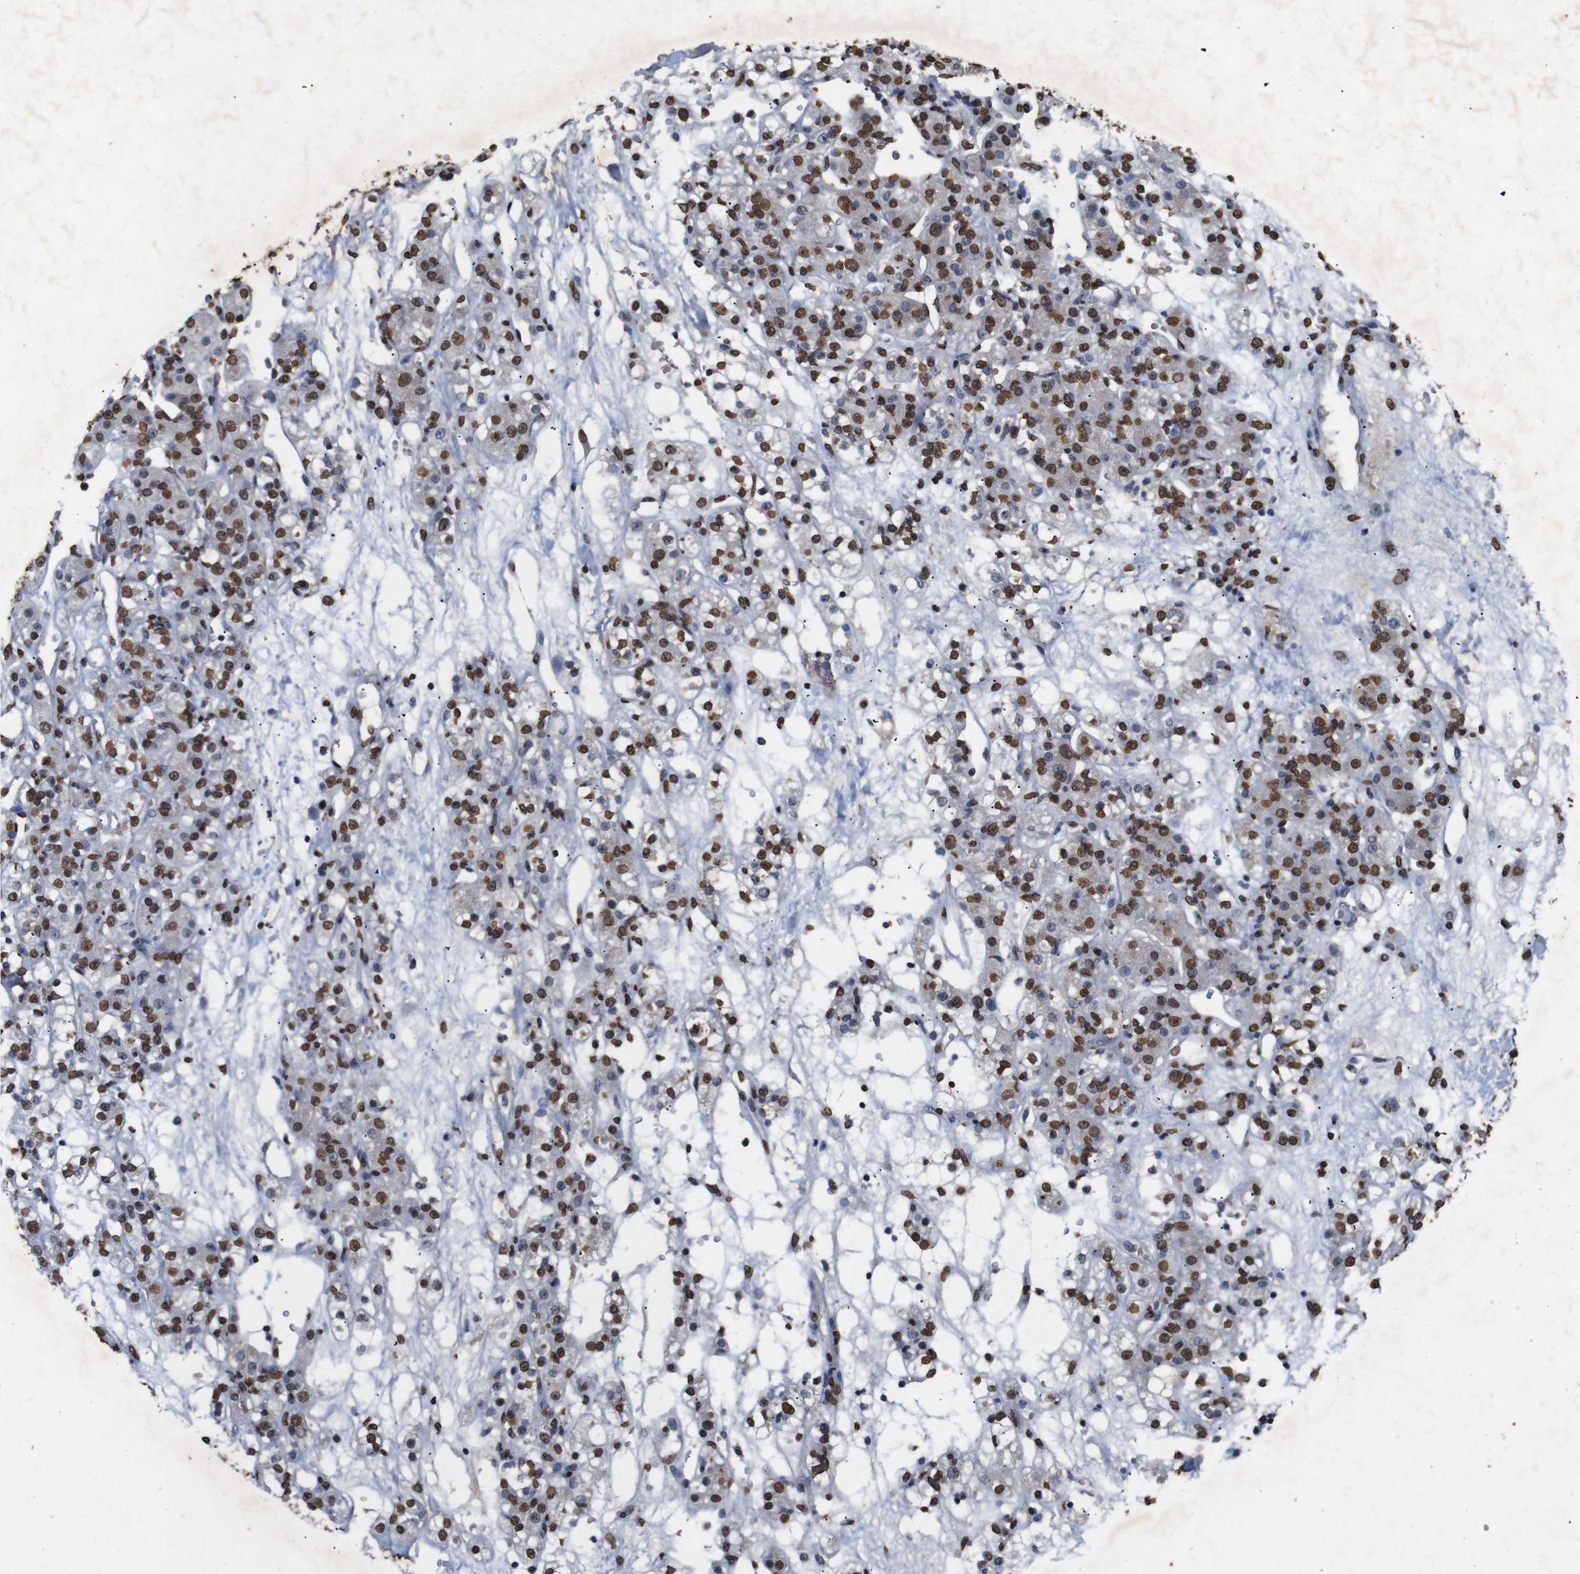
{"staining": {"intensity": "moderate", "quantity": ">75%", "location": "nuclear"}, "tissue": "renal cancer", "cell_type": "Tumor cells", "image_type": "cancer", "snomed": [{"axis": "morphology", "description": "Normal tissue, NOS"}, {"axis": "morphology", "description": "Adenocarcinoma, NOS"}, {"axis": "topography", "description": "Kidney"}], "caption": "Human adenocarcinoma (renal) stained with a brown dye shows moderate nuclear positive positivity in about >75% of tumor cells.", "gene": "MDM2", "patient": {"sex": "male", "age": 61}}